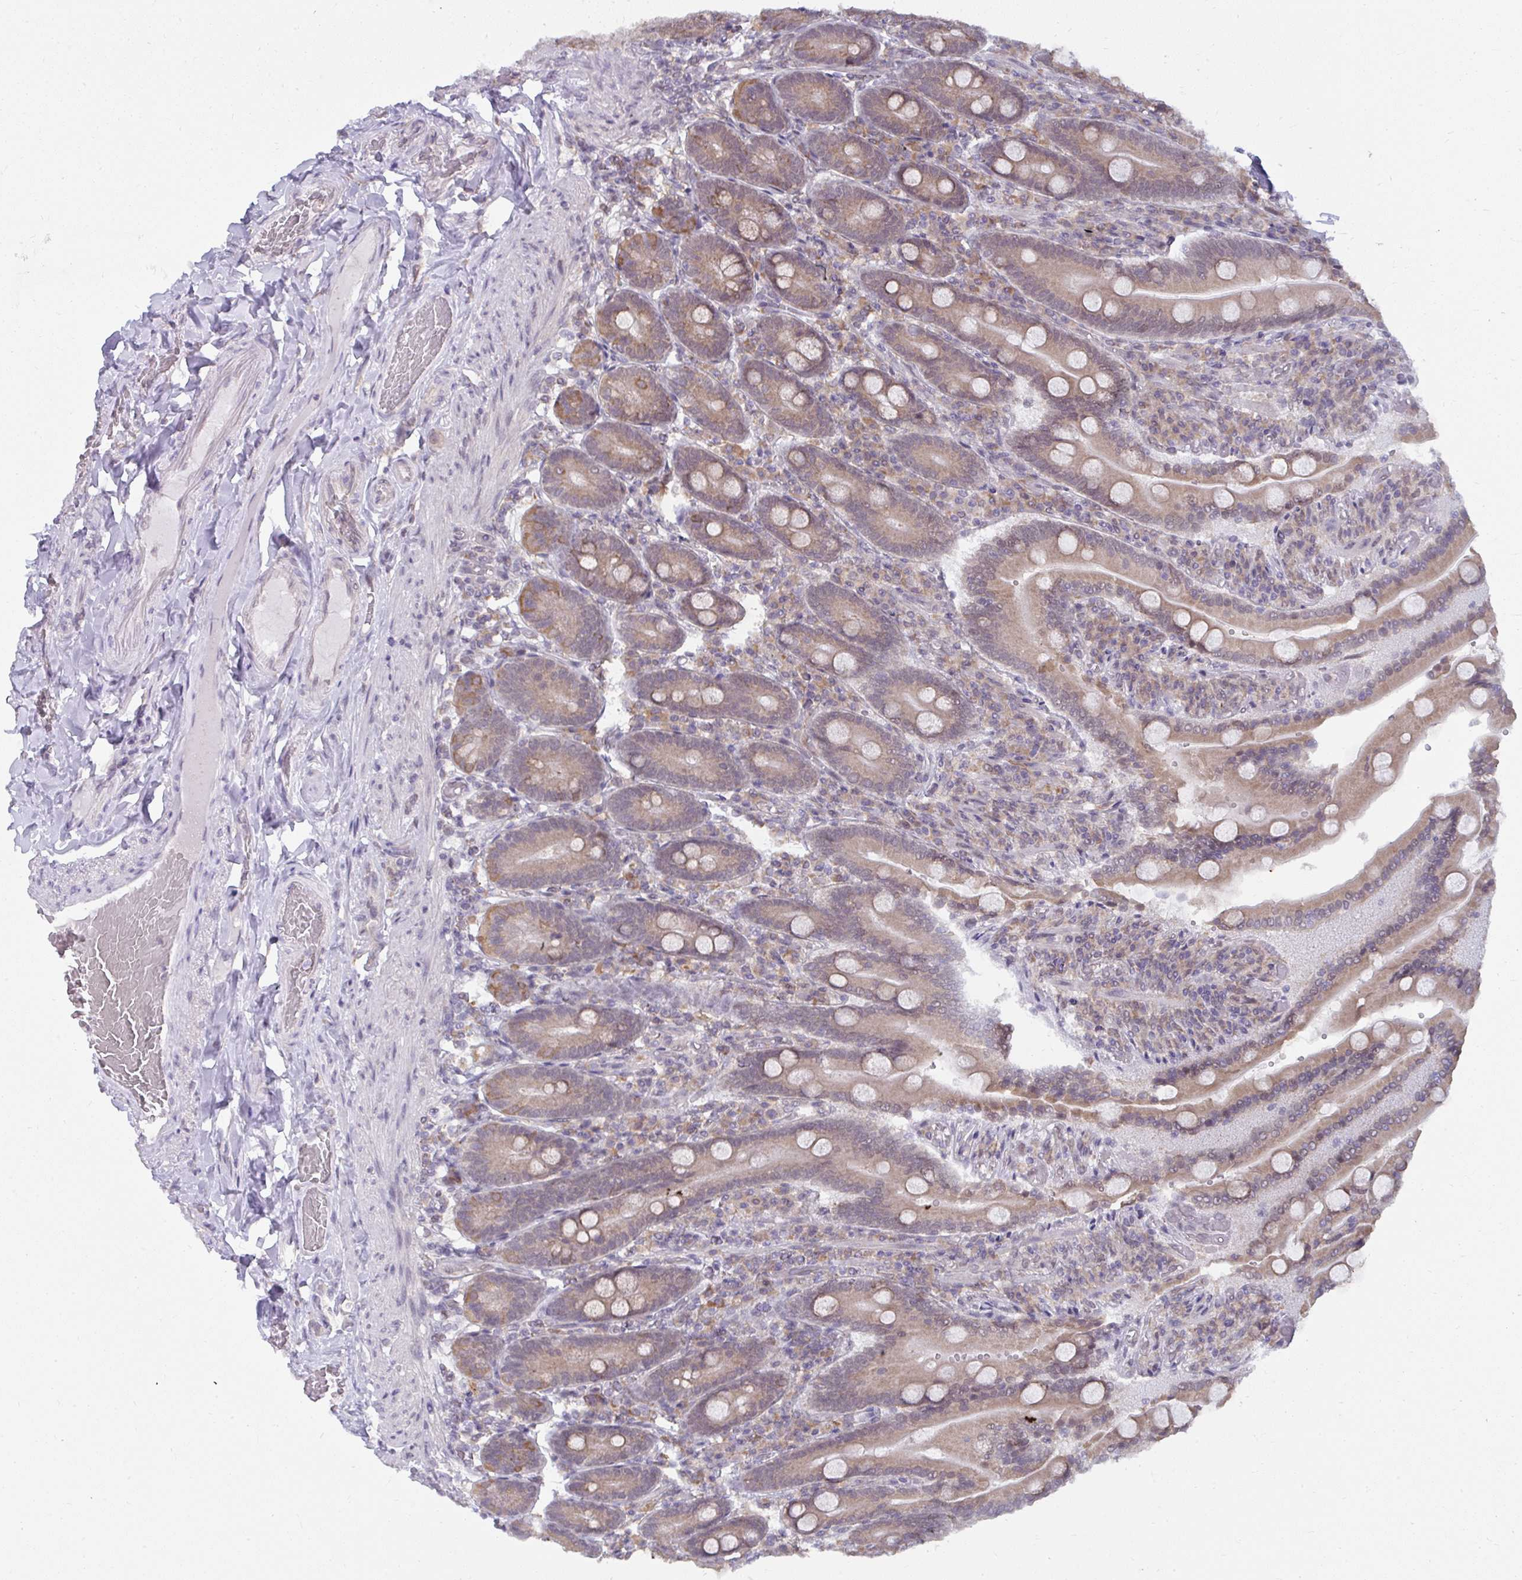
{"staining": {"intensity": "moderate", "quantity": ">75%", "location": "cytoplasmic/membranous,nuclear"}, "tissue": "duodenum", "cell_type": "Glandular cells", "image_type": "normal", "snomed": [{"axis": "morphology", "description": "Normal tissue, NOS"}, {"axis": "topography", "description": "Duodenum"}], "caption": "IHC (DAB (3,3'-diaminobenzidine)) staining of unremarkable duodenum demonstrates moderate cytoplasmic/membranous,nuclear protein expression in approximately >75% of glandular cells.", "gene": "NMNAT1", "patient": {"sex": "female", "age": 62}}